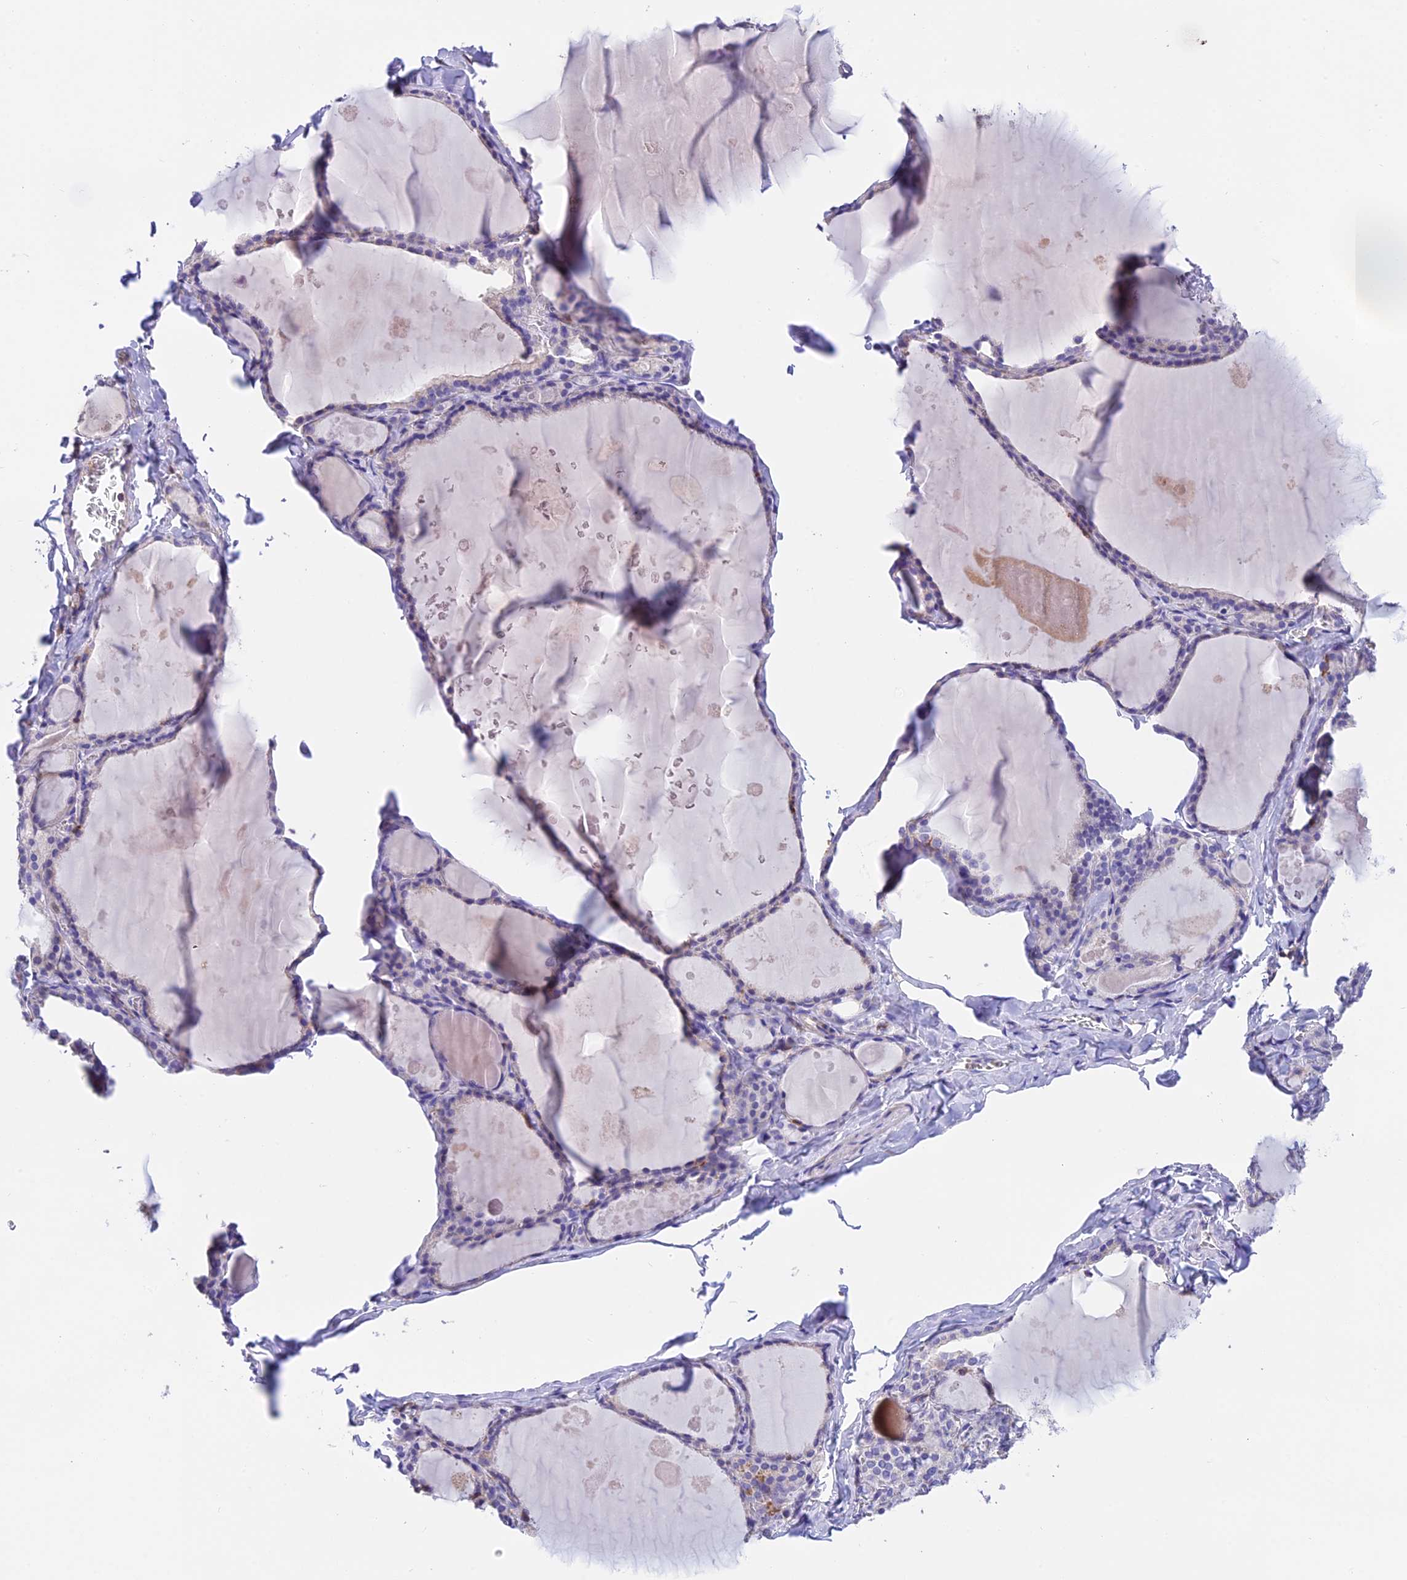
{"staining": {"intensity": "negative", "quantity": "none", "location": "none"}, "tissue": "thyroid gland", "cell_type": "Glandular cells", "image_type": "normal", "snomed": [{"axis": "morphology", "description": "Normal tissue, NOS"}, {"axis": "topography", "description": "Thyroid gland"}], "caption": "Immunohistochemical staining of normal human thyroid gland shows no significant positivity in glandular cells.", "gene": "LPXN", "patient": {"sex": "male", "age": 56}}